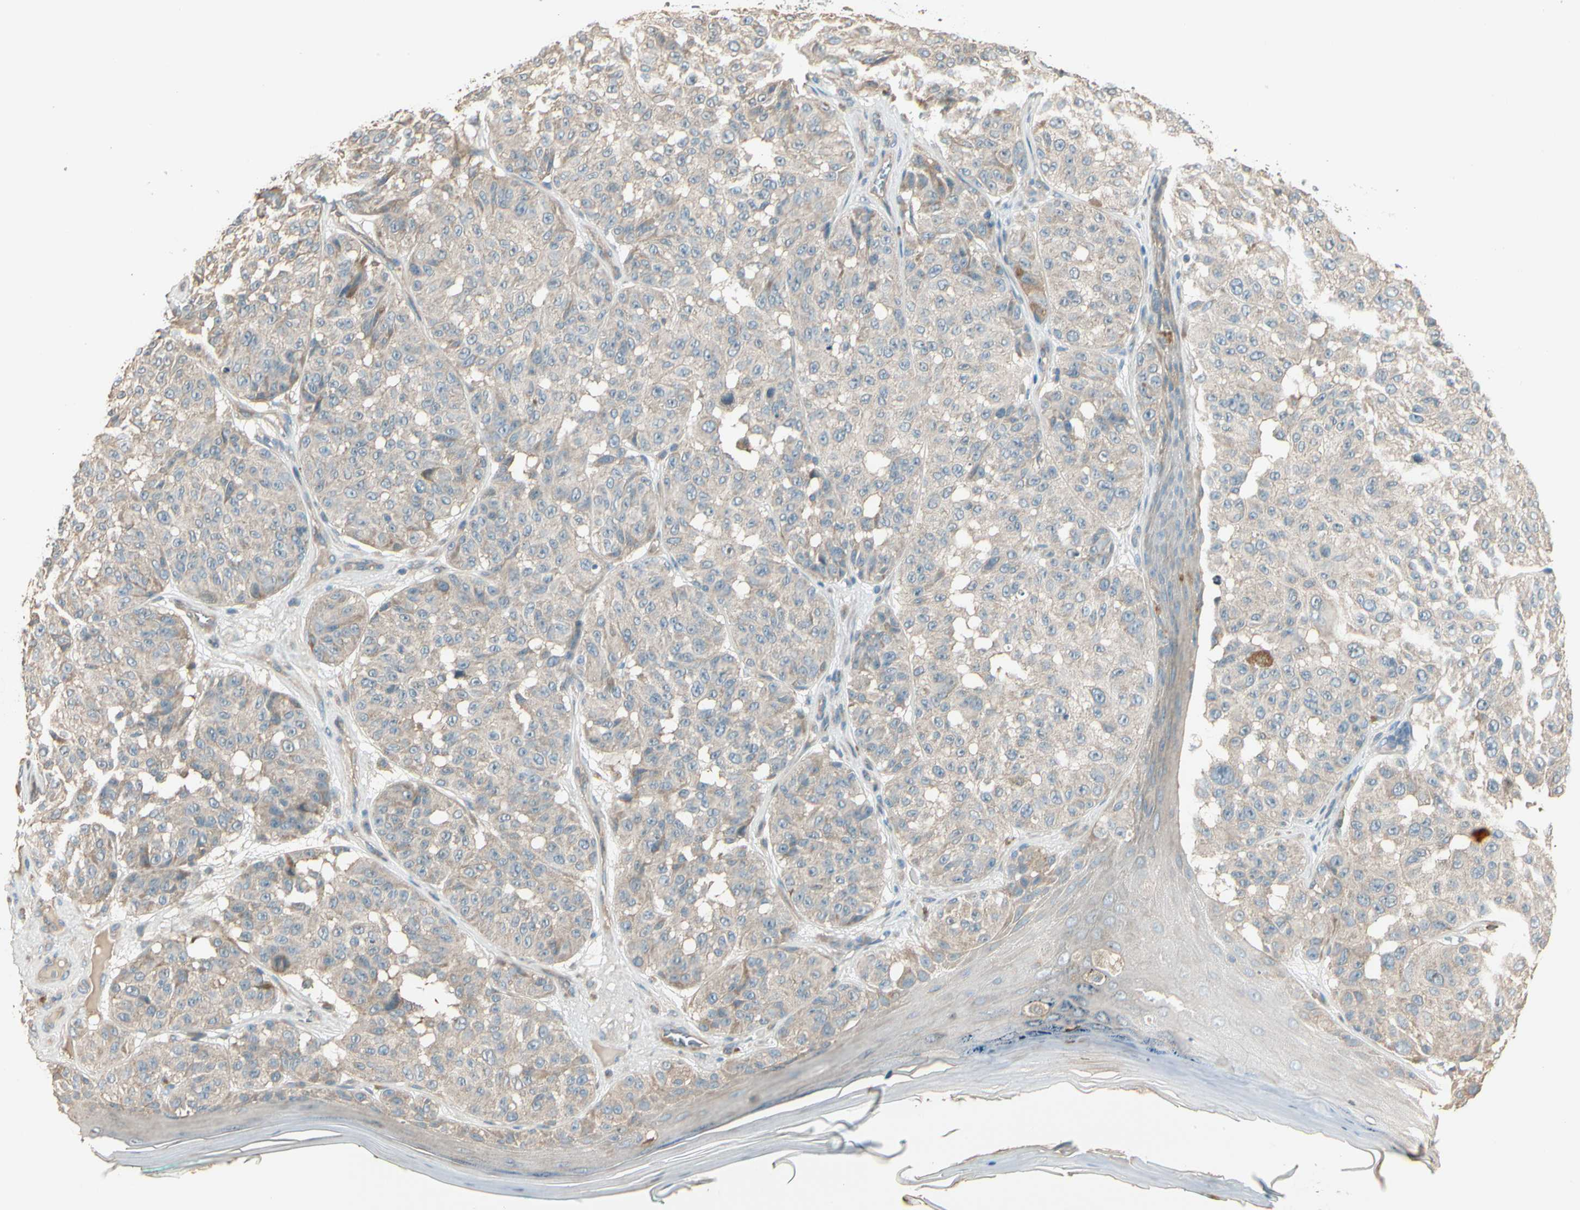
{"staining": {"intensity": "weak", "quantity": ">75%", "location": "cytoplasmic/membranous"}, "tissue": "melanoma", "cell_type": "Tumor cells", "image_type": "cancer", "snomed": [{"axis": "morphology", "description": "Malignant melanoma, NOS"}, {"axis": "topography", "description": "Skin"}], "caption": "This photomicrograph exhibits immunohistochemistry (IHC) staining of malignant melanoma, with low weak cytoplasmic/membranous expression in approximately >75% of tumor cells.", "gene": "TNFRSF21", "patient": {"sex": "female", "age": 46}}